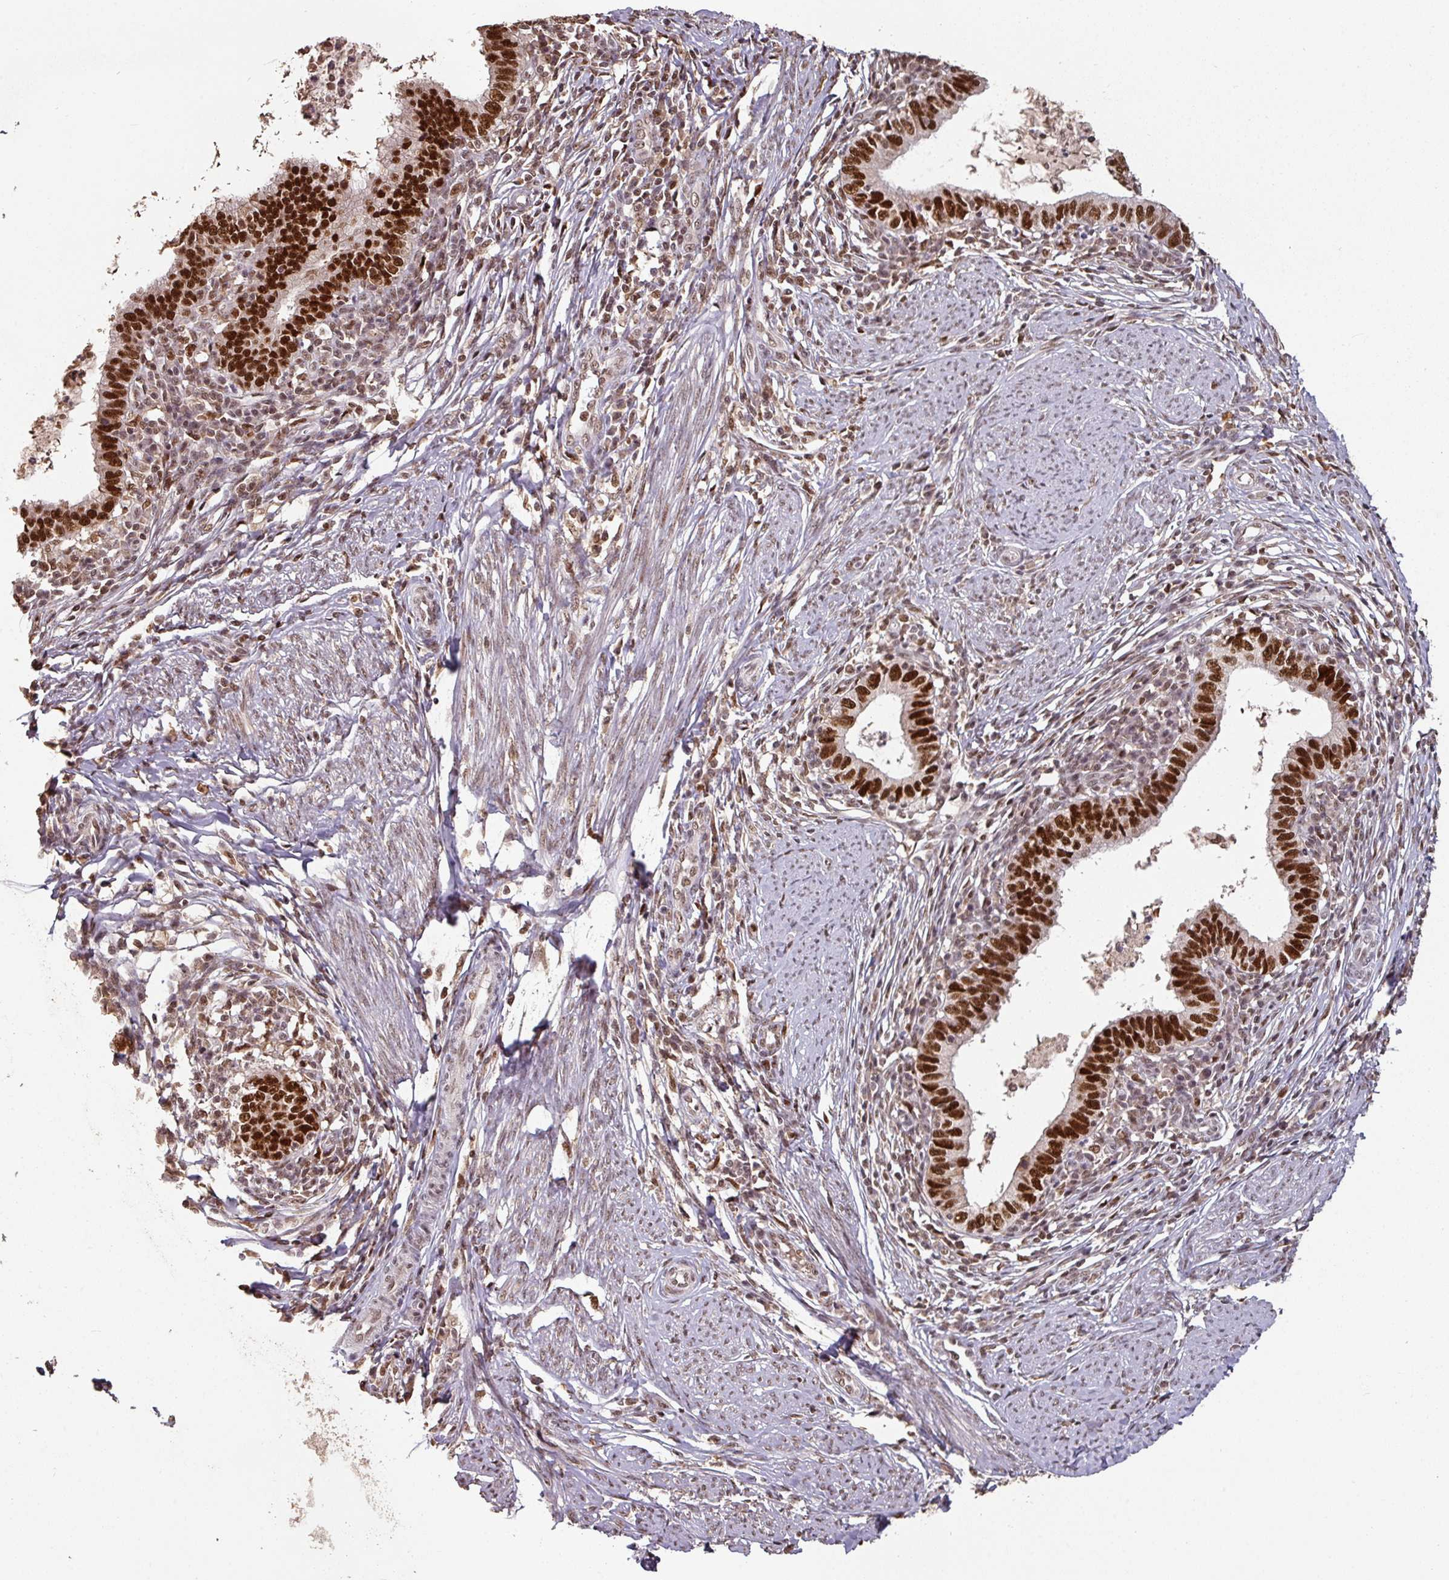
{"staining": {"intensity": "strong", "quantity": ">75%", "location": "nuclear"}, "tissue": "cervical cancer", "cell_type": "Tumor cells", "image_type": "cancer", "snomed": [{"axis": "morphology", "description": "Adenocarcinoma, NOS"}, {"axis": "topography", "description": "Cervix"}], "caption": "Cervical adenocarcinoma stained with a brown dye displays strong nuclear positive staining in about >75% of tumor cells.", "gene": "POLD1", "patient": {"sex": "female", "age": 36}}